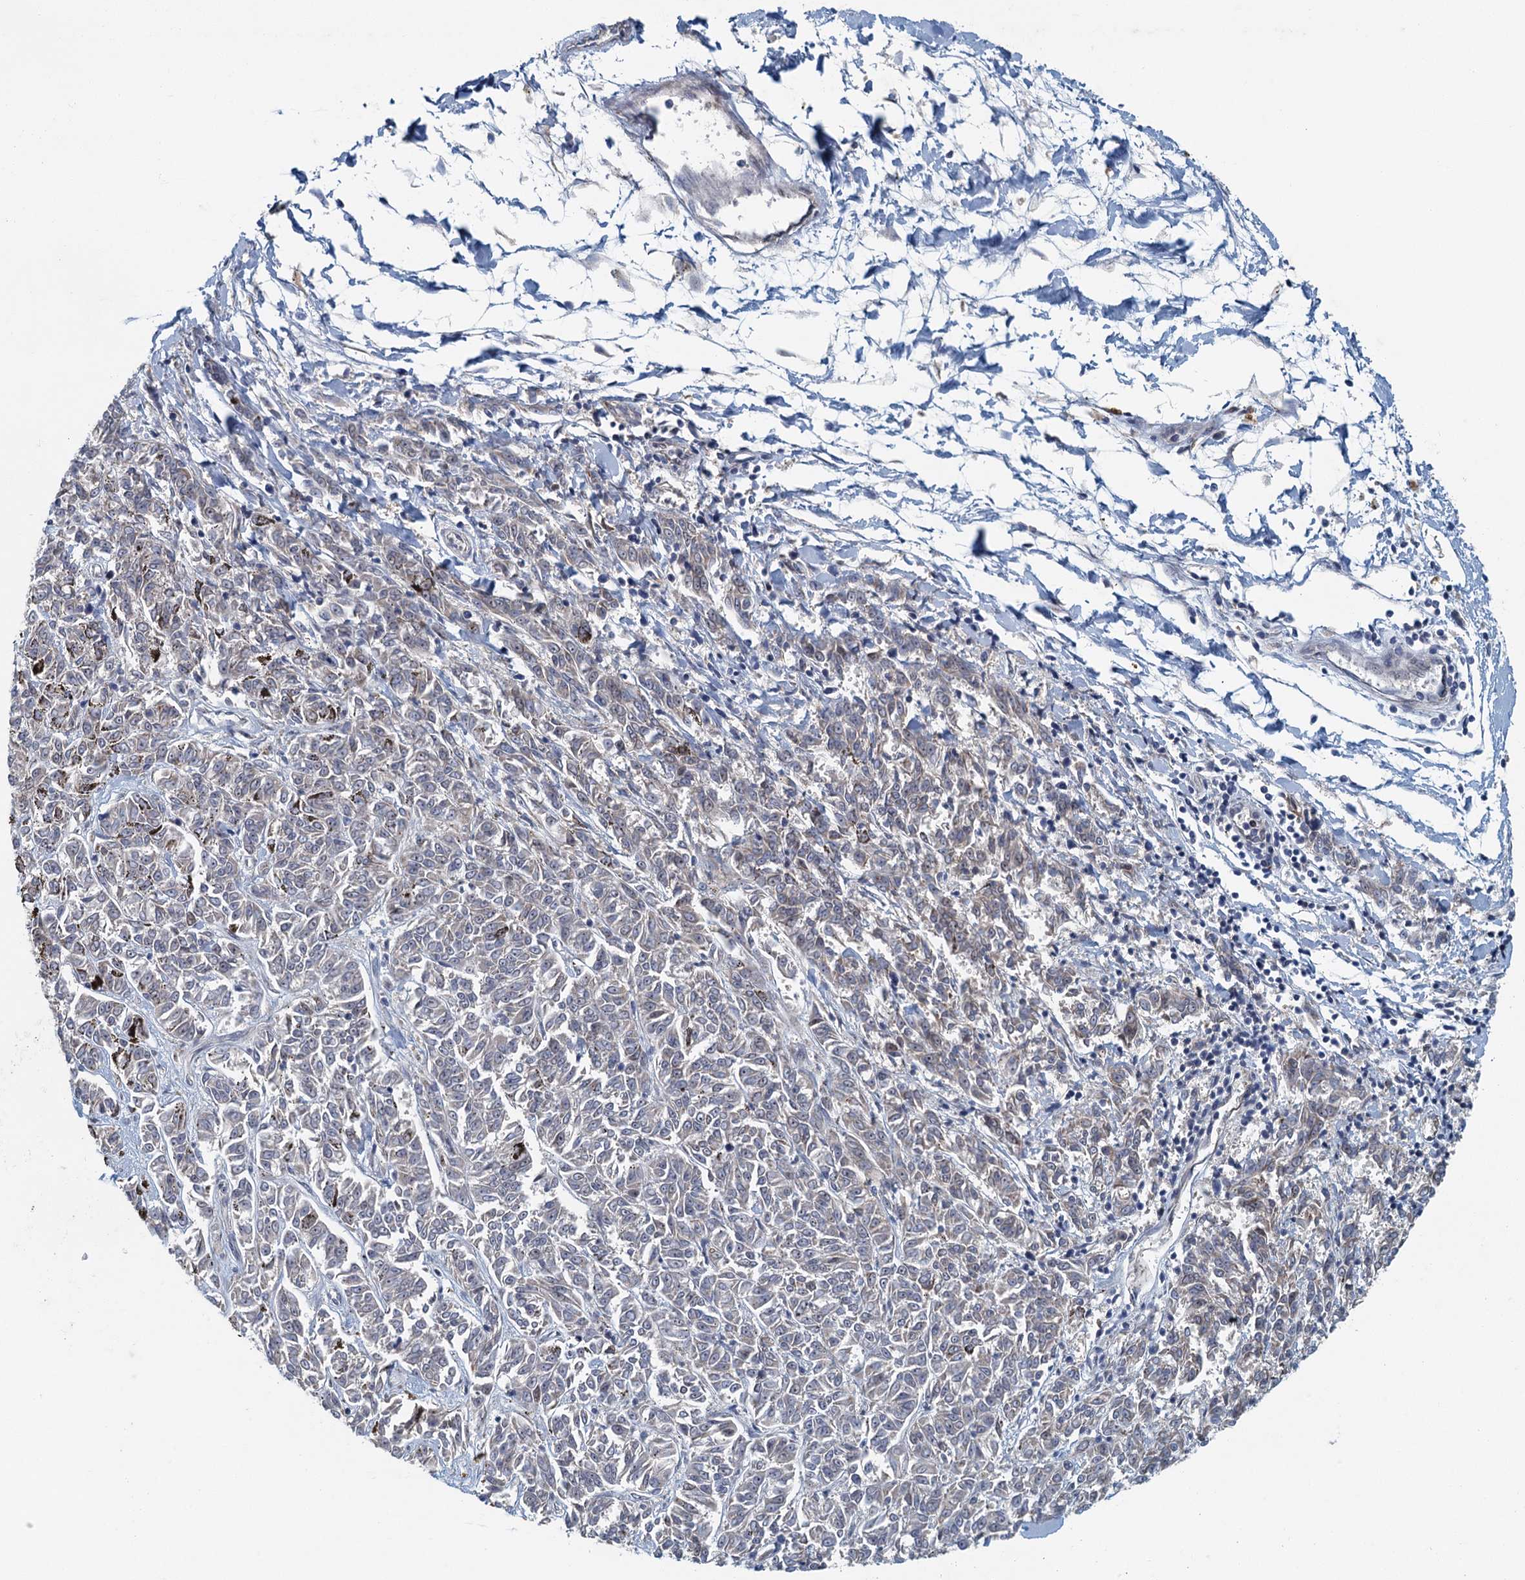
{"staining": {"intensity": "moderate", "quantity": "<25%", "location": "nuclear"}, "tissue": "melanoma", "cell_type": "Tumor cells", "image_type": "cancer", "snomed": [{"axis": "morphology", "description": "Malignant melanoma, NOS"}, {"axis": "topography", "description": "Skin"}], "caption": "Protein staining by immunohistochemistry shows moderate nuclear positivity in approximately <25% of tumor cells in malignant melanoma. (DAB IHC with brightfield microscopy, high magnification).", "gene": "ANKRD13D", "patient": {"sex": "female", "age": 72}}